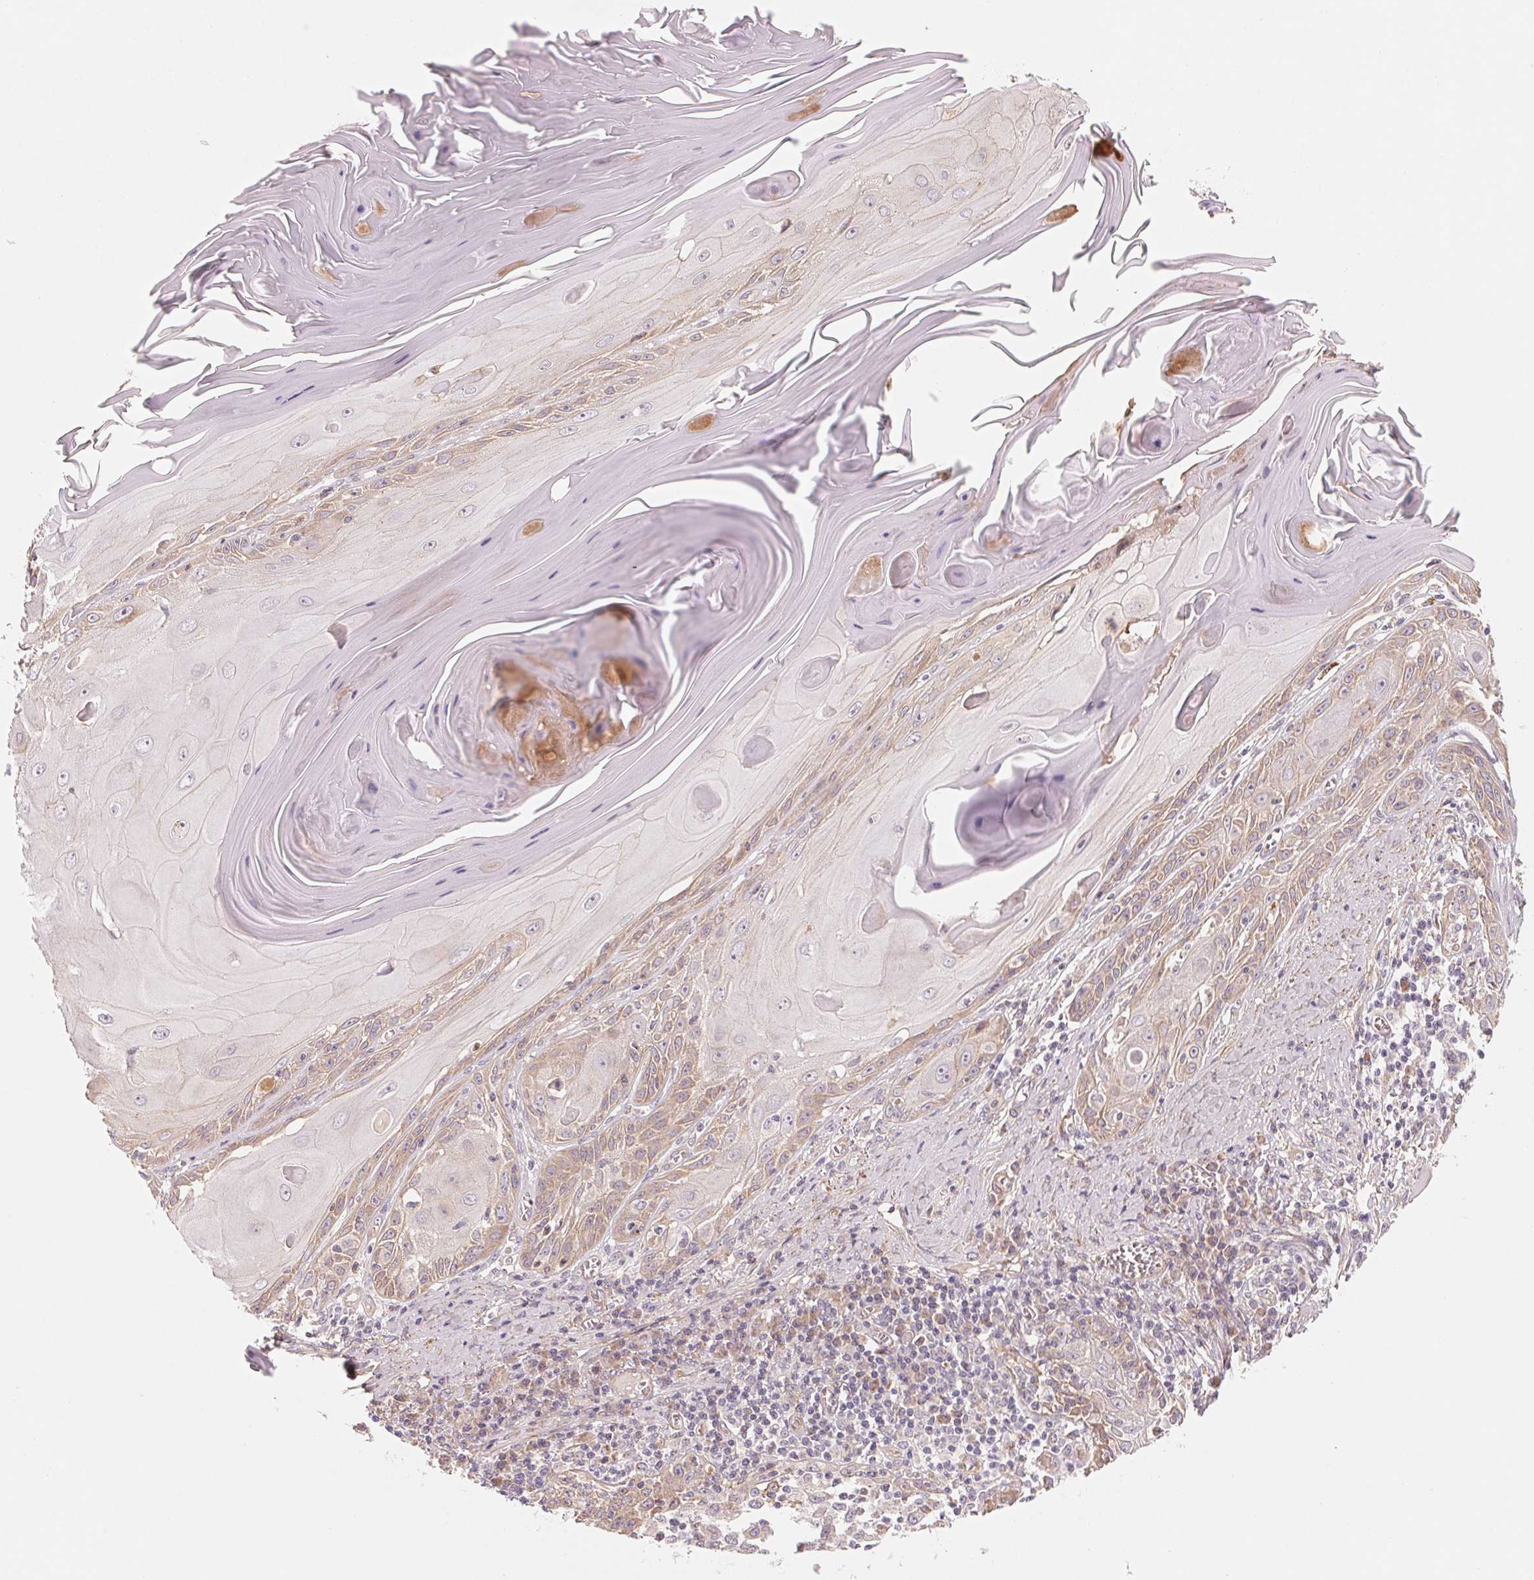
{"staining": {"intensity": "moderate", "quantity": "<25%", "location": "cytoplasmic/membranous"}, "tissue": "skin cancer", "cell_type": "Tumor cells", "image_type": "cancer", "snomed": [{"axis": "morphology", "description": "Squamous cell carcinoma, NOS"}, {"axis": "topography", "description": "Skin"}, {"axis": "topography", "description": "Vulva"}], "caption": "High-magnification brightfield microscopy of skin squamous cell carcinoma stained with DAB (brown) and counterstained with hematoxylin (blue). tumor cells exhibit moderate cytoplasmic/membranous staining is appreciated in about<25% of cells.", "gene": "CCDC112", "patient": {"sex": "female", "age": 85}}